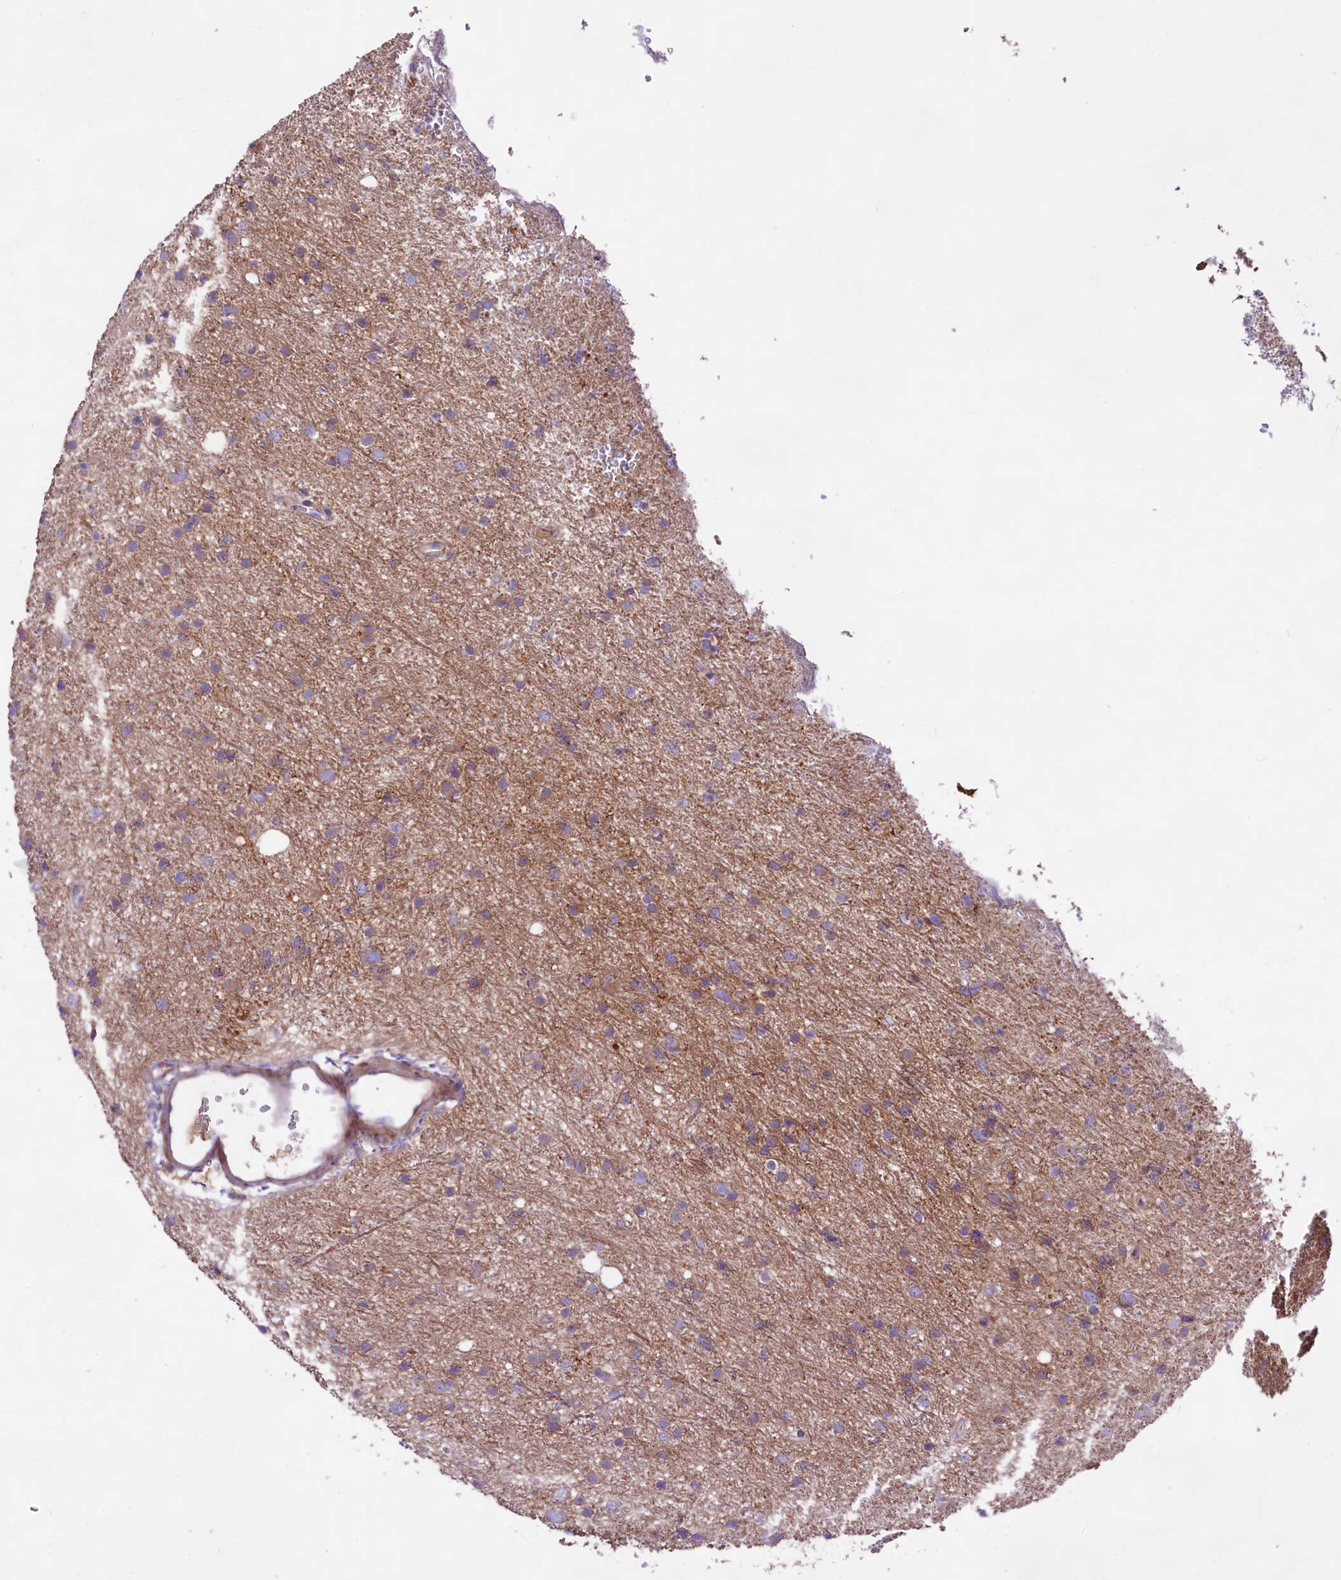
{"staining": {"intensity": "weak", "quantity": ">75%", "location": "cytoplasmic/membranous"}, "tissue": "glioma", "cell_type": "Tumor cells", "image_type": "cancer", "snomed": [{"axis": "morphology", "description": "Glioma, malignant, Low grade"}, {"axis": "topography", "description": "Cerebral cortex"}], "caption": "Immunohistochemical staining of human glioma reveals low levels of weak cytoplasmic/membranous protein staining in approximately >75% of tumor cells.", "gene": "DMXL2", "patient": {"sex": "female", "age": 39}}